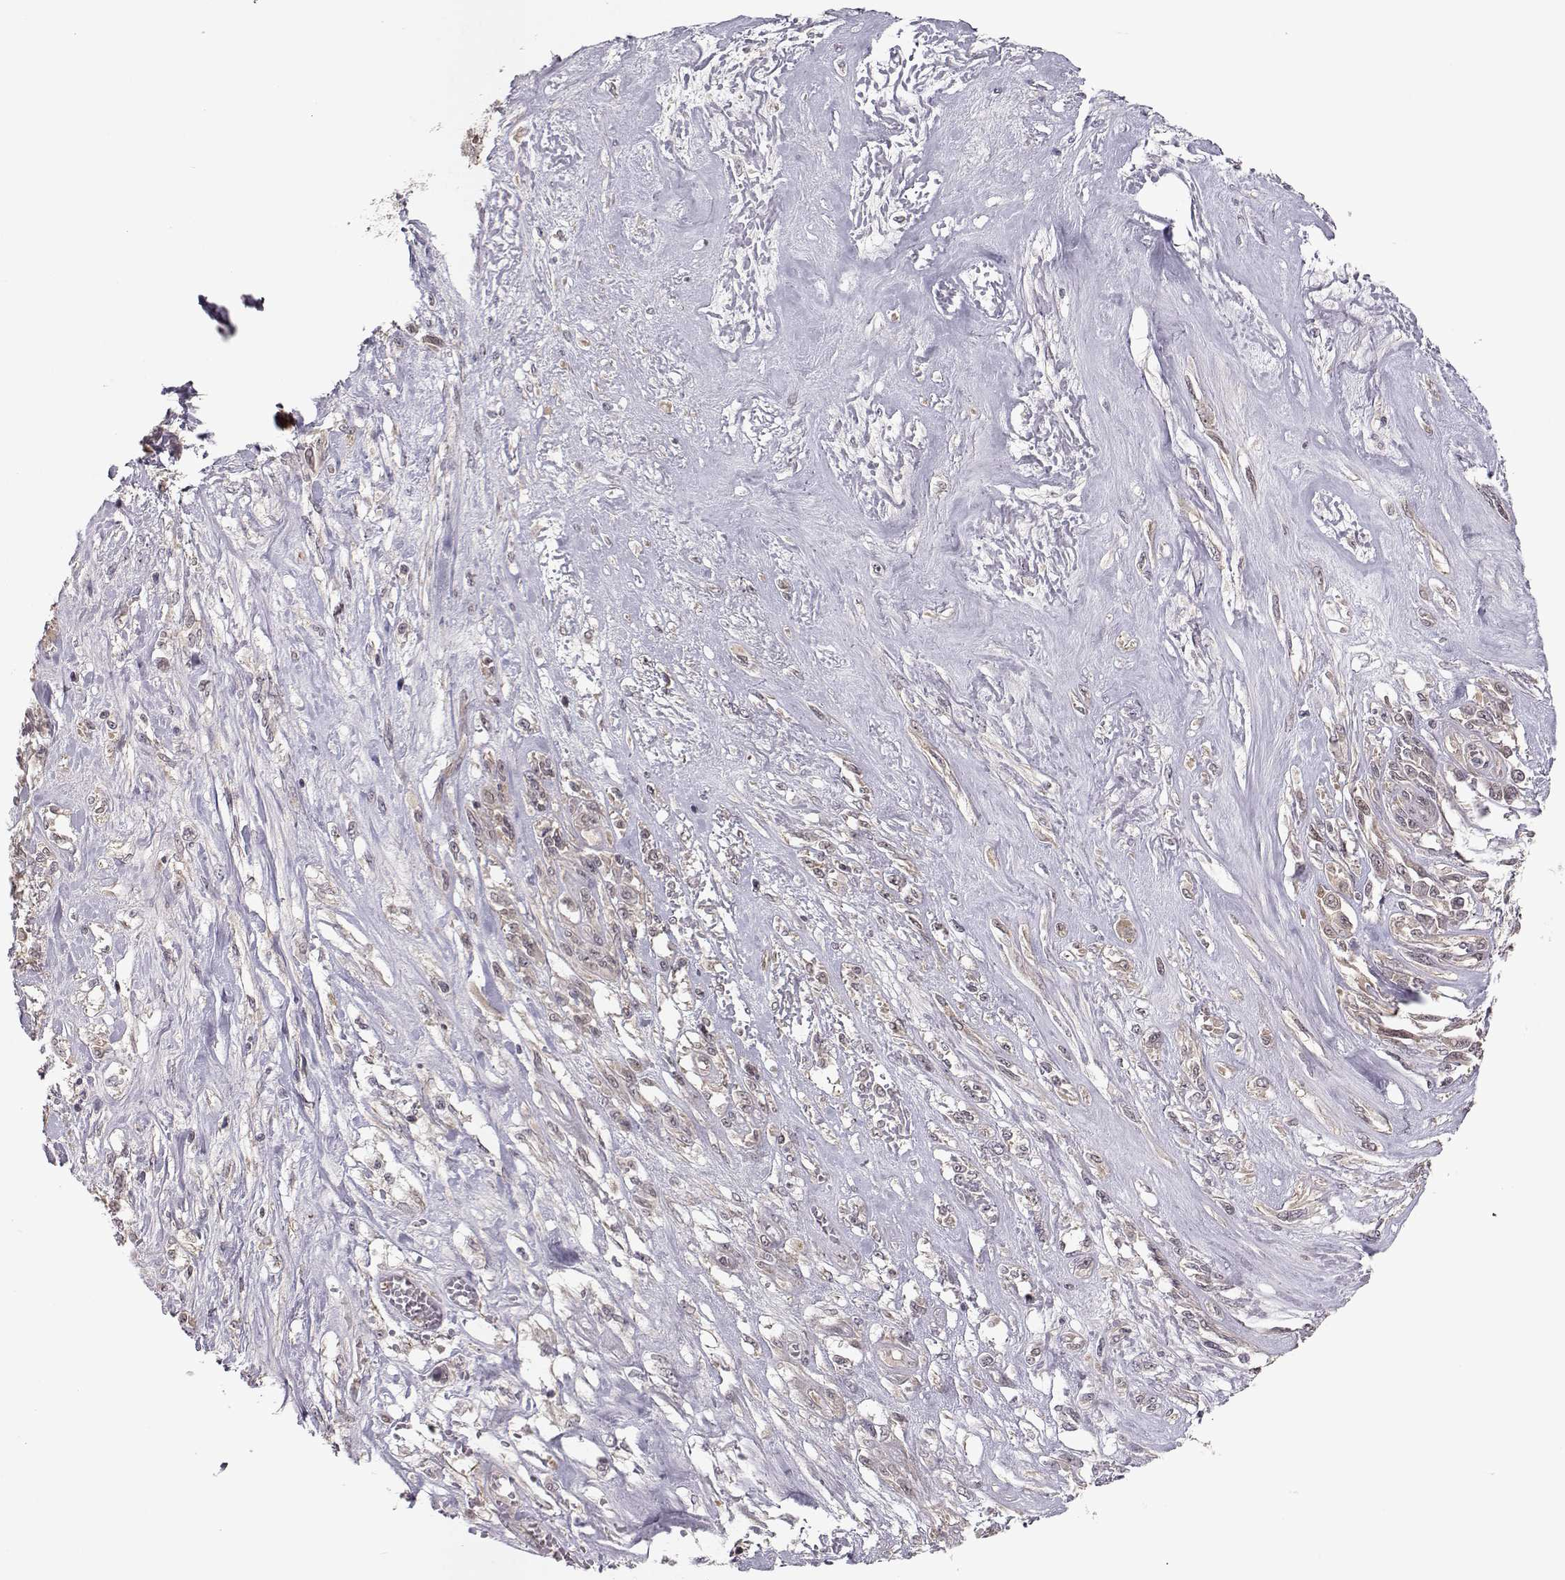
{"staining": {"intensity": "weak", "quantity": "<25%", "location": "cytoplasmic/membranous"}, "tissue": "melanoma", "cell_type": "Tumor cells", "image_type": "cancer", "snomed": [{"axis": "morphology", "description": "Malignant melanoma, NOS"}, {"axis": "topography", "description": "Skin"}], "caption": "Immunohistochemistry (IHC) of melanoma reveals no staining in tumor cells.", "gene": "PLEKHG3", "patient": {"sex": "female", "age": 91}}